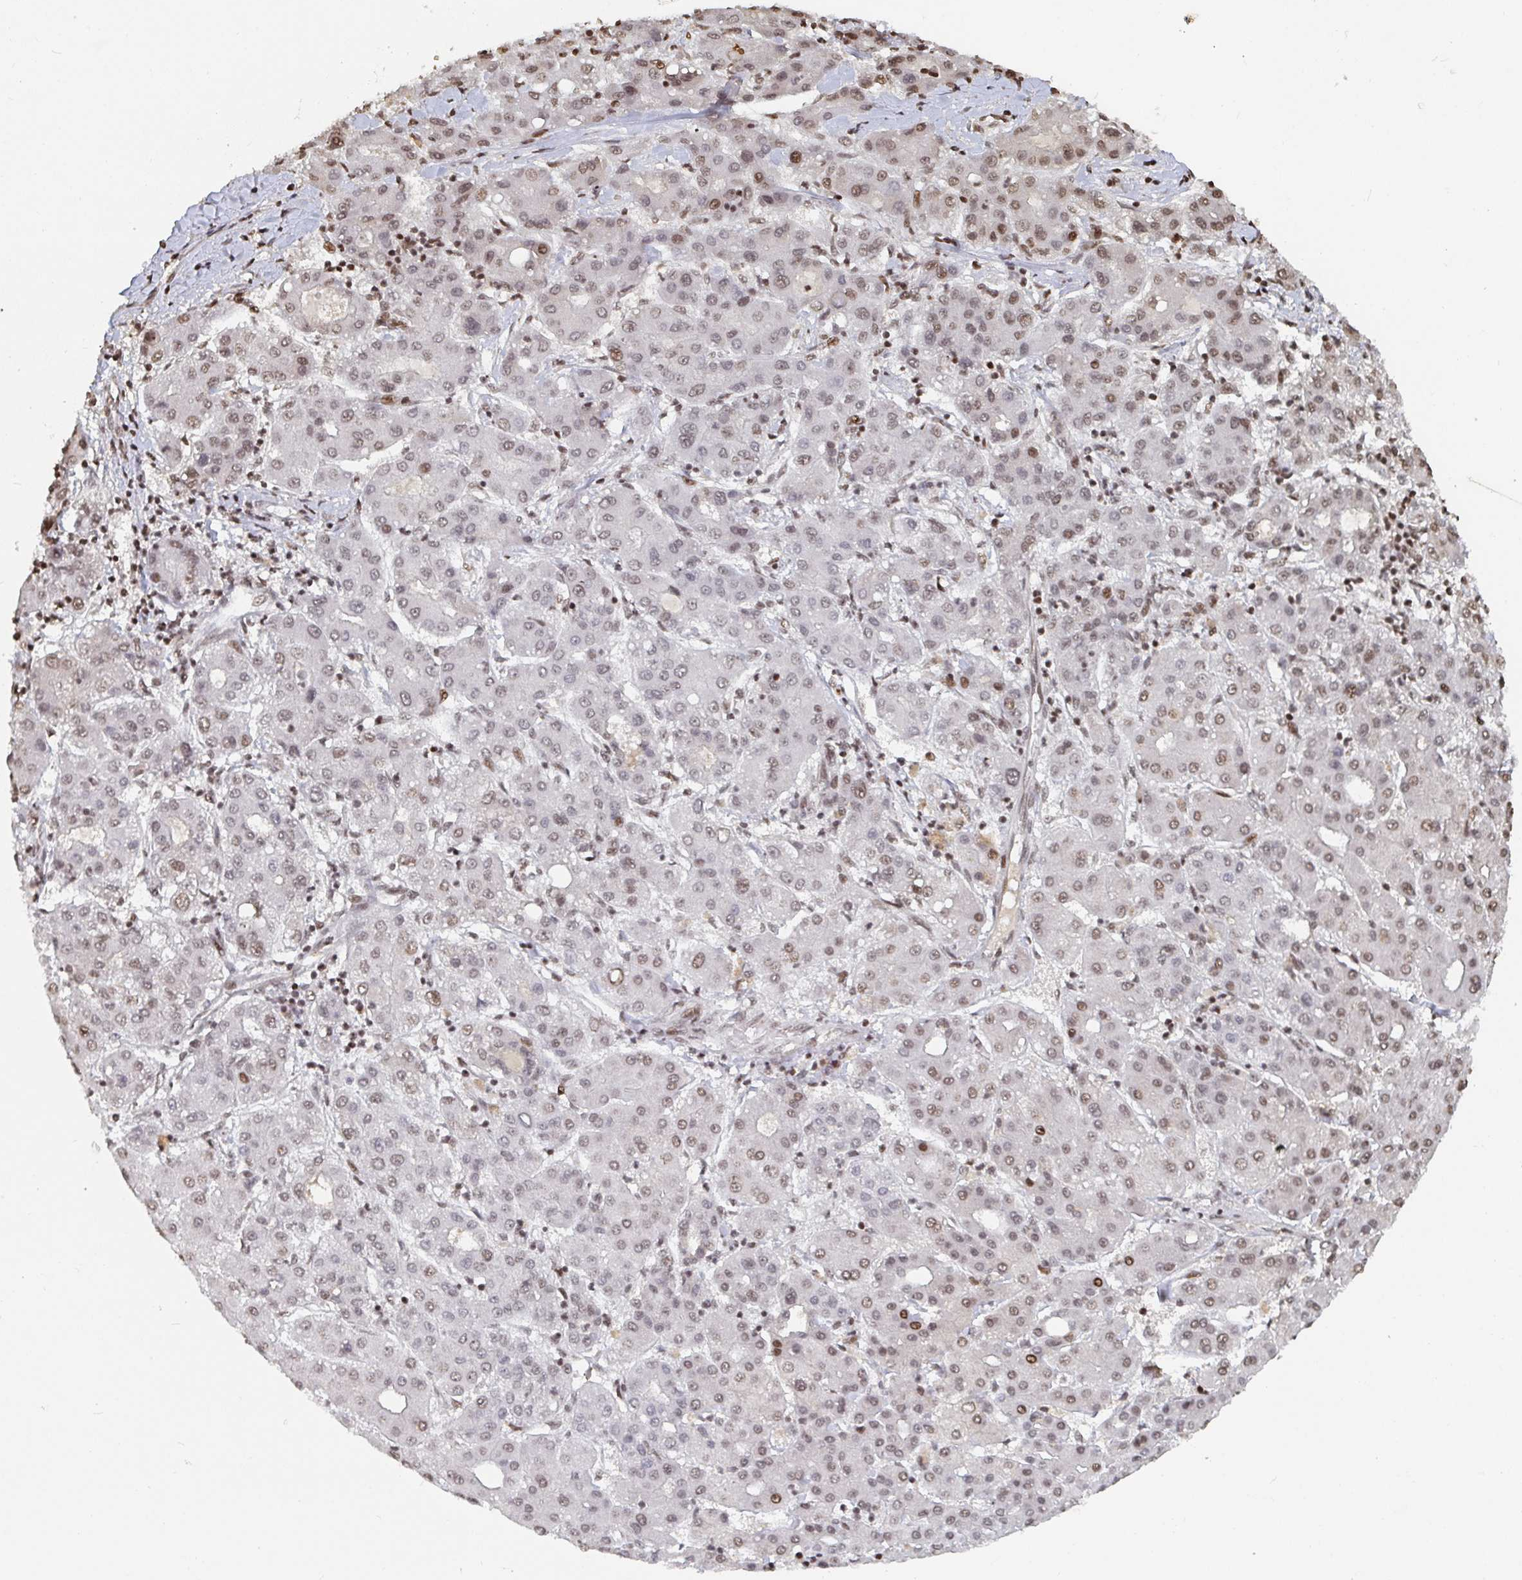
{"staining": {"intensity": "moderate", "quantity": "25%-75%", "location": "nuclear"}, "tissue": "liver cancer", "cell_type": "Tumor cells", "image_type": "cancer", "snomed": [{"axis": "morphology", "description": "Carcinoma, Hepatocellular, NOS"}, {"axis": "topography", "description": "Liver"}], "caption": "Immunohistochemical staining of liver cancer (hepatocellular carcinoma) reveals medium levels of moderate nuclear positivity in approximately 25%-75% of tumor cells.", "gene": "ZDHHC12", "patient": {"sex": "male", "age": 65}}